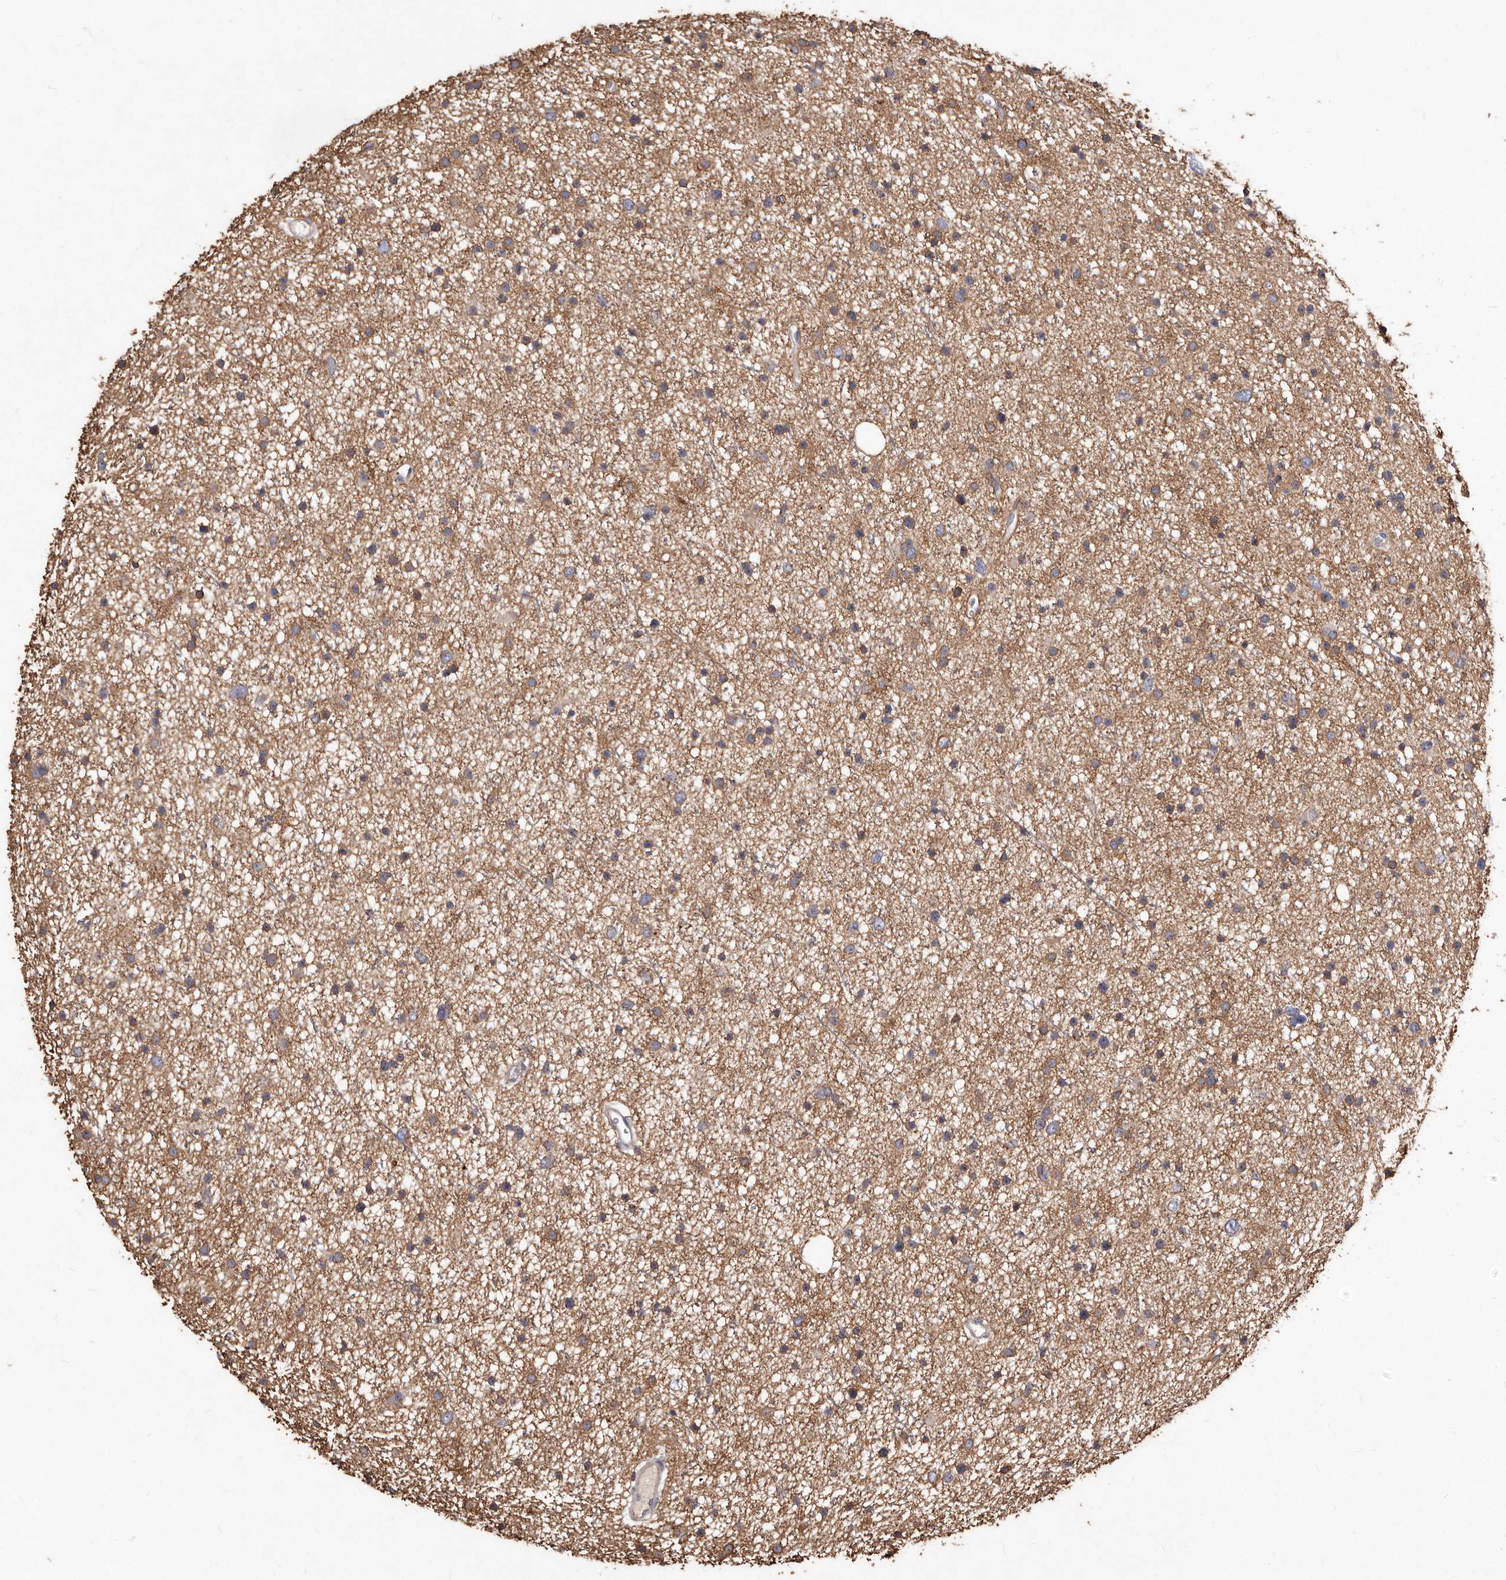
{"staining": {"intensity": "moderate", "quantity": "25%-75%", "location": "cytoplasmic/membranous"}, "tissue": "glioma", "cell_type": "Tumor cells", "image_type": "cancer", "snomed": [{"axis": "morphology", "description": "Glioma, malignant, Low grade"}, {"axis": "topography", "description": "Cerebral cortex"}], "caption": "Immunohistochemistry (DAB (3,3'-diaminobenzidine)) staining of human glioma demonstrates moderate cytoplasmic/membranous protein positivity in about 25%-75% of tumor cells.", "gene": "STEAP2", "patient": {"sex": "female", "age": 39}}